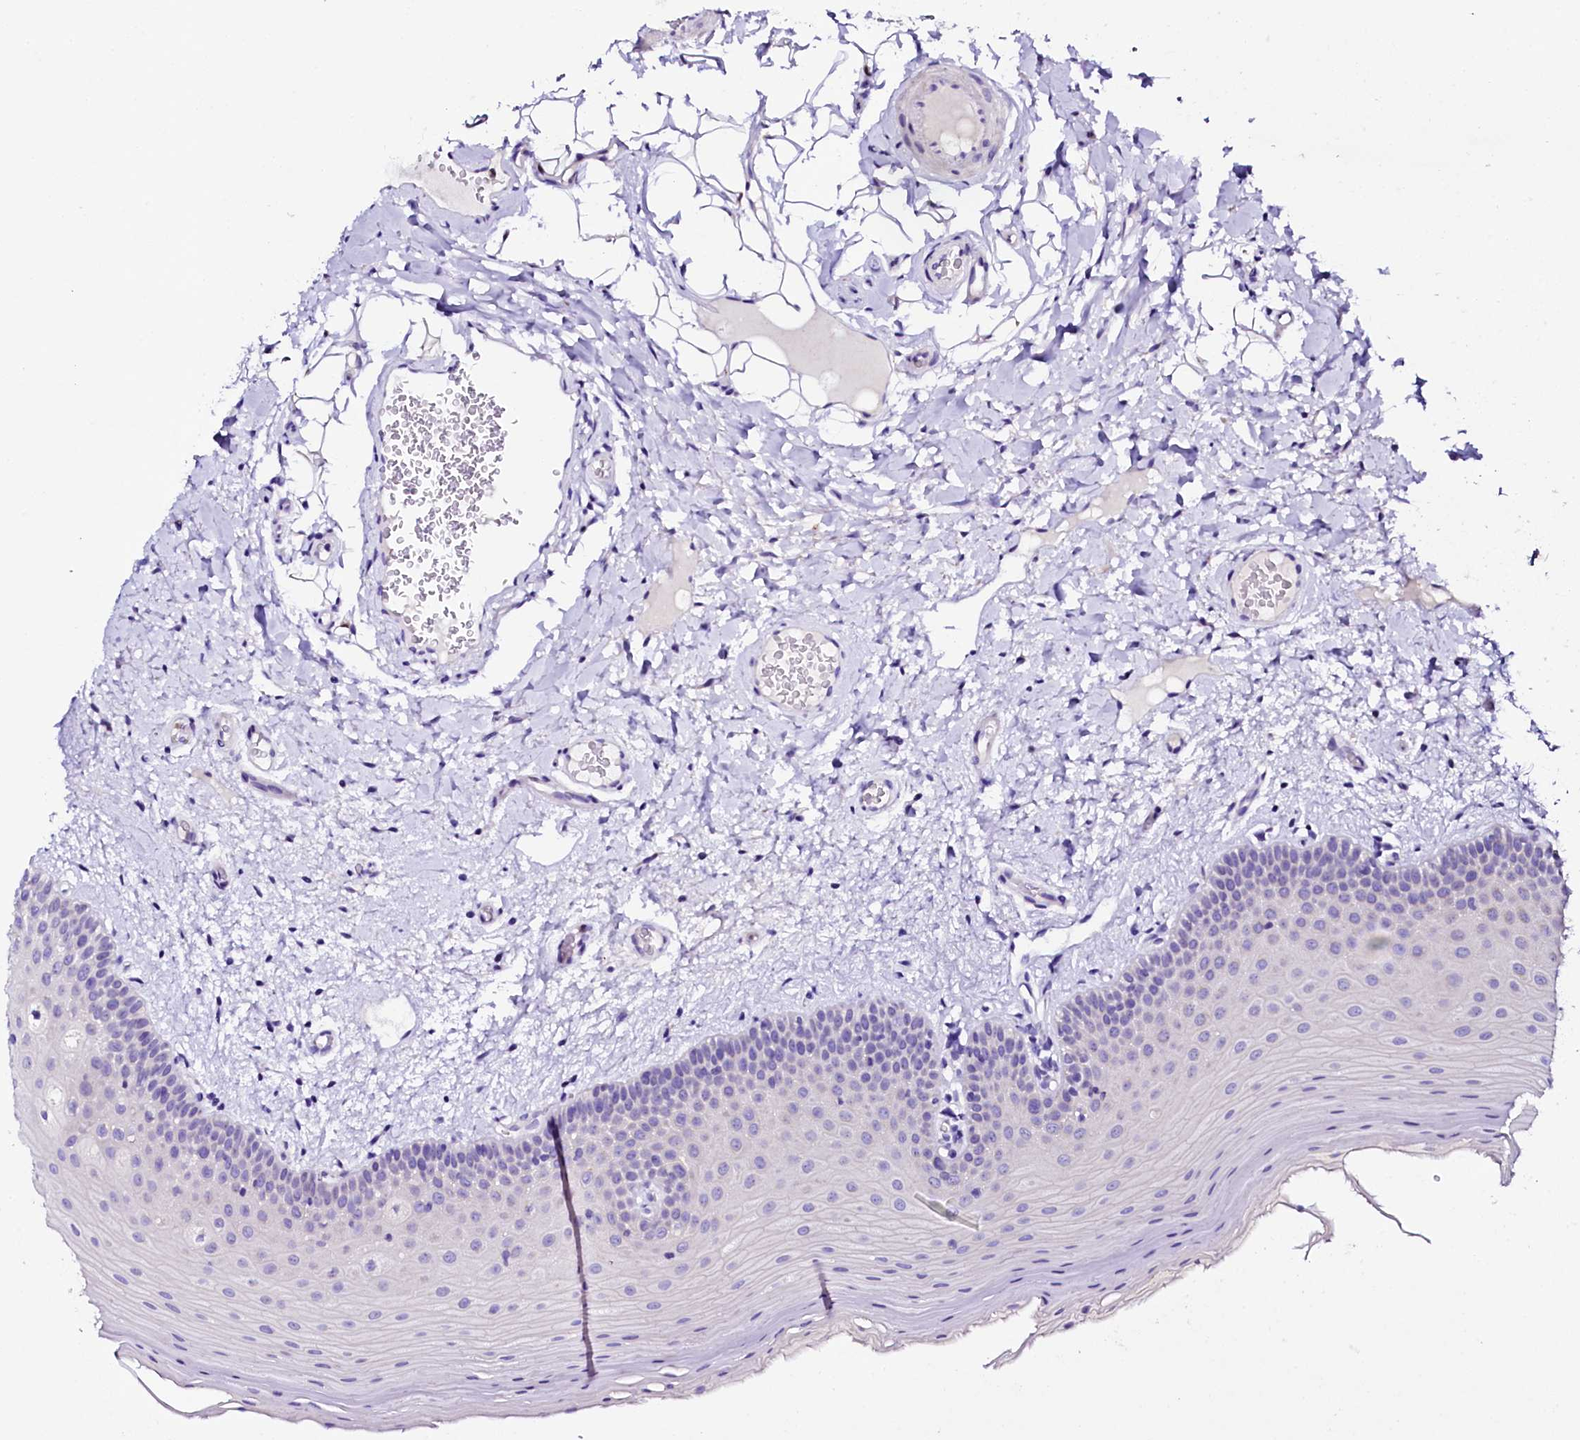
{"staining": {"intensity": "negative", "quantity": "none", "location": "none"}, "tissue": "oral mucosa", "cell_type": "Squamous epithelial cells", "image_type": "normal", "snomed": [{"axis": "morphology", "description": "Normal tissue, NOS"}, {"axis": "topography", "description": "Oral tissue"}, {"axis": "topography", "description": "Tounge, NOS"}], "caption": "Oral mucosa stained for a protein using immunohistochemistry (IHC) demonstrates no expression squamous epithelial cells.", "gene": "NAA16", "patient": {"sex": "male", "age": 47}}